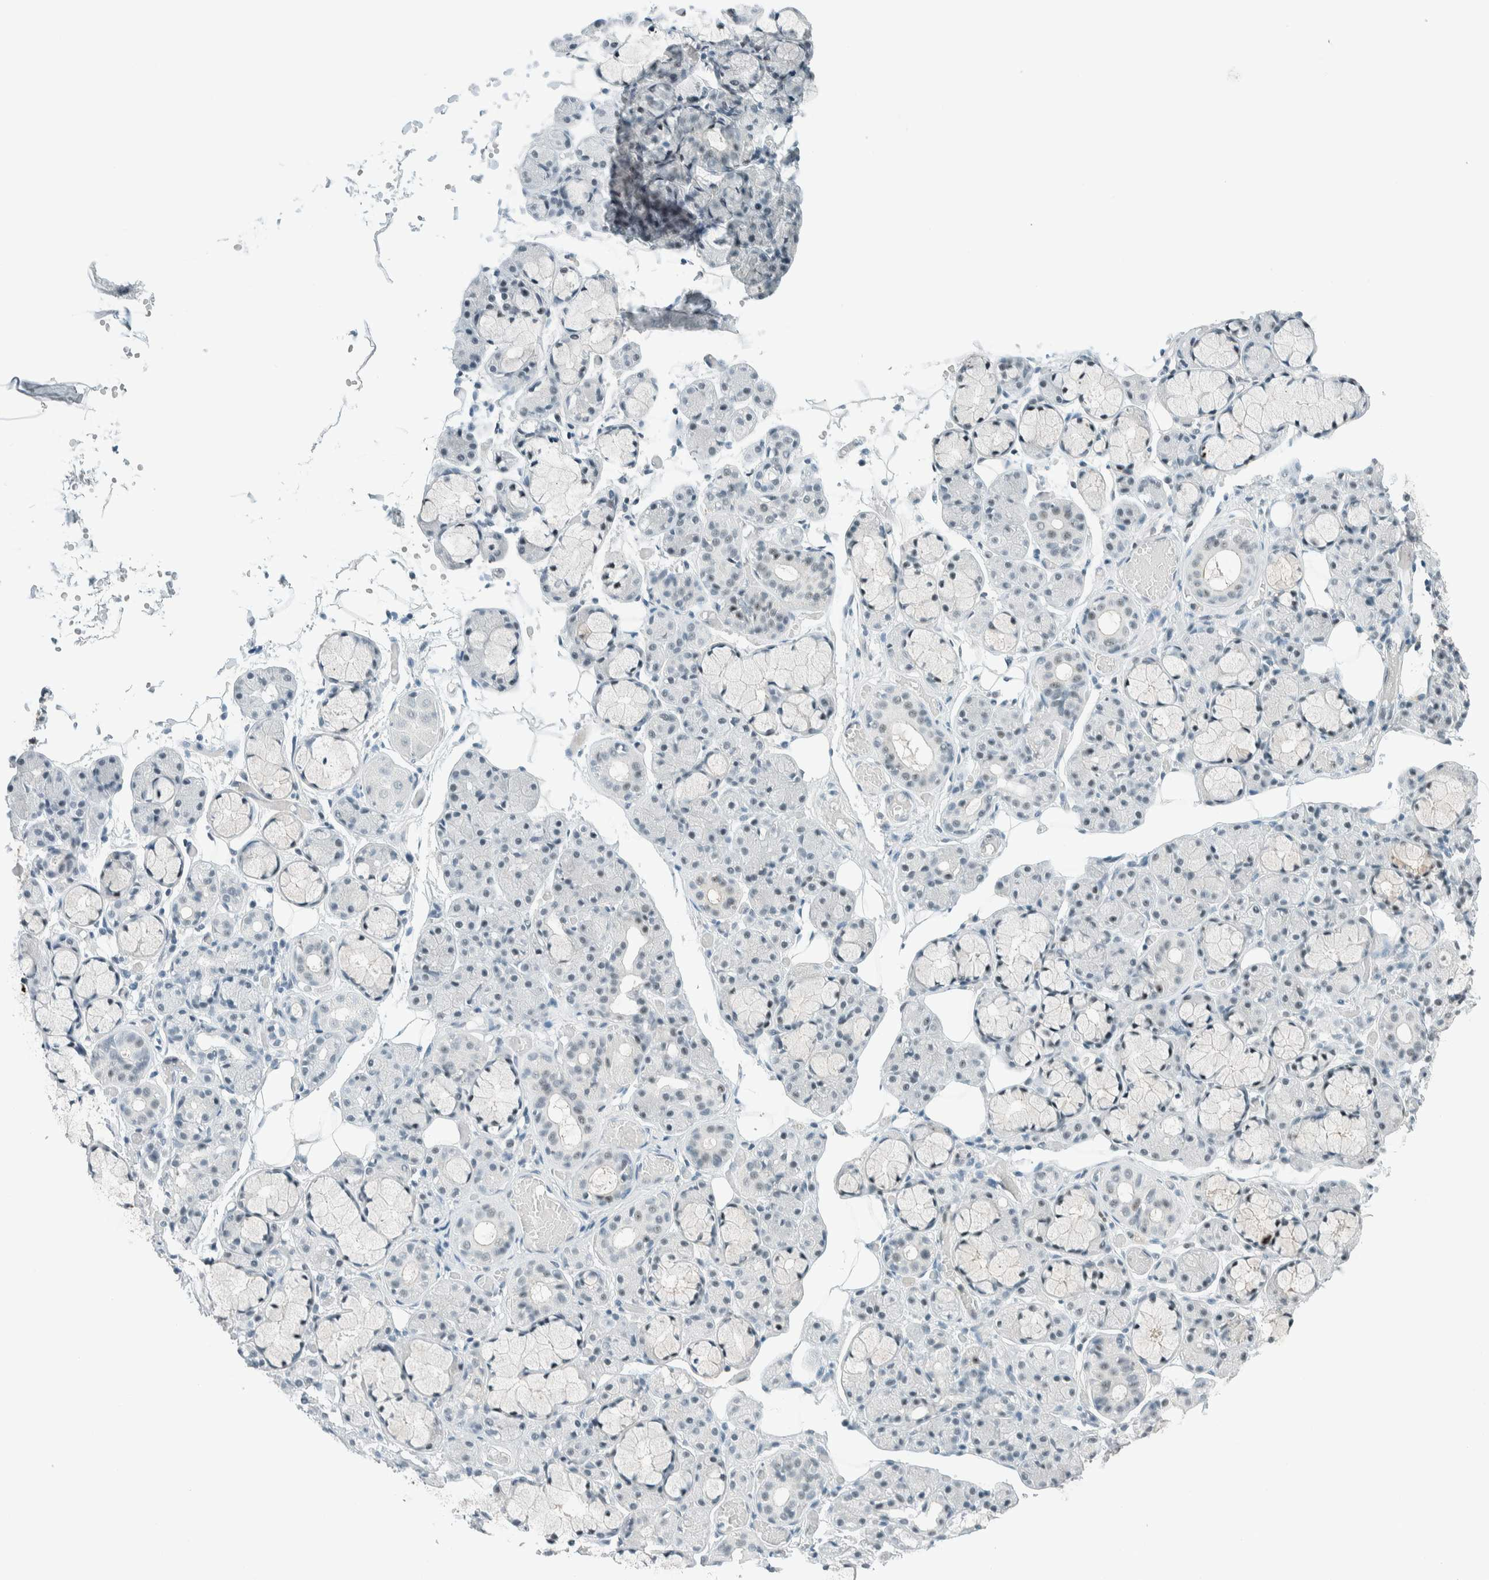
{"staining": {"intensity": "weak", "quantity": "<25%", "location": "nuclear"}, "tissue": "salivary gland", "cell_type": "Glandular cells", "image_type": "normal", "snomed": [{"axis": "morphology", "description": "Normal tissue, NOS"}, {"axis": "topography", "description": "Salivary gland"}], "caption": "This is an immunohistochemistry (IHC) histopathology image of unremarkable human salivary gland. There is no positivity in glandular cells.", "gene": "CYSRT1", "patient": {"sex": "male", "age": 63}}